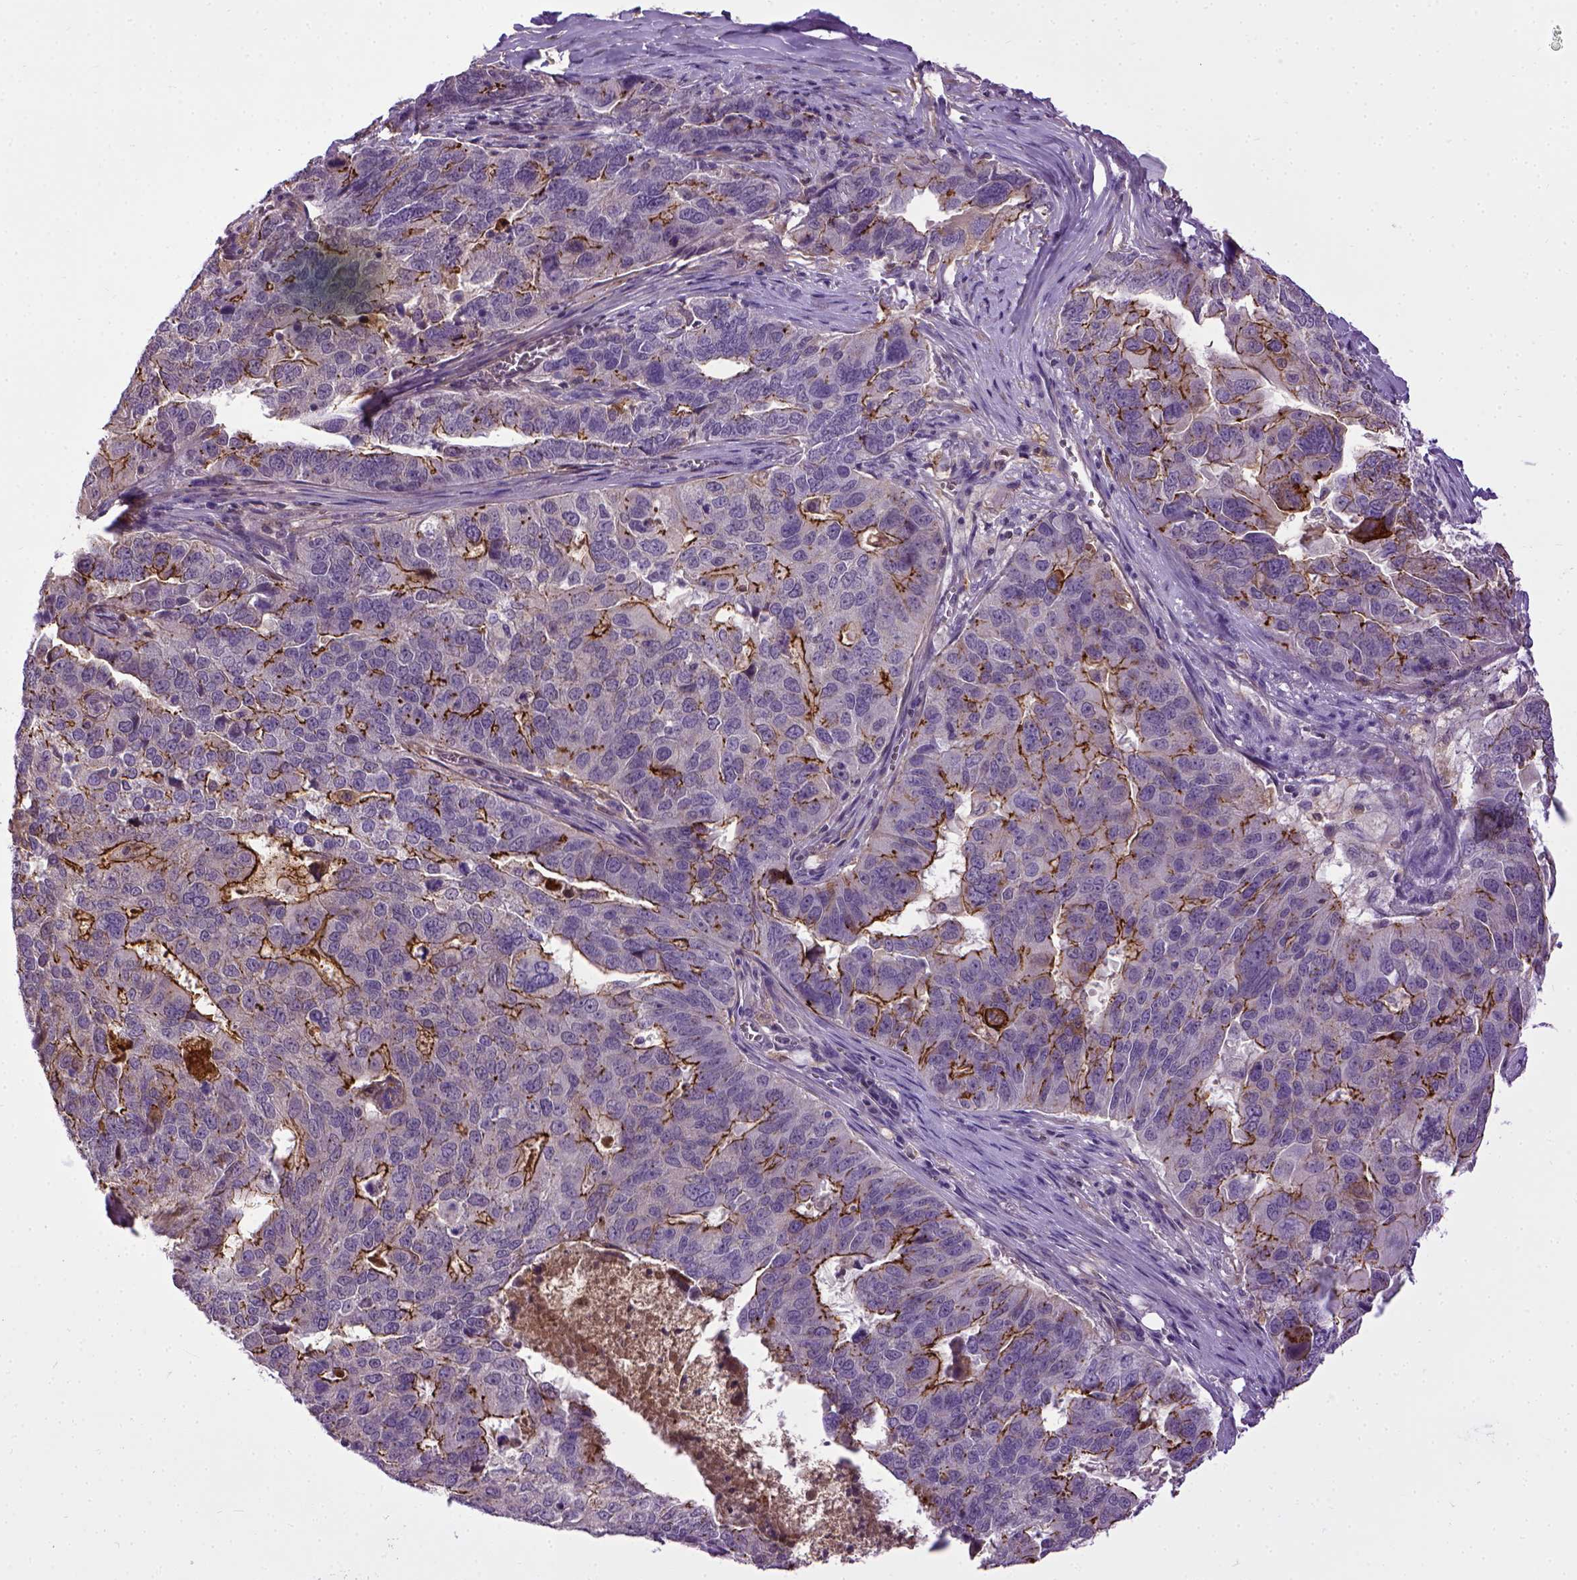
{"staining": {"intensity": "strong", "quantity": "25%-75%", "location": "cytoplasmic/membranous"}, "tissue": "ovarian cancer", "cell_type": "Tumor cells", "image_type": "cancer", "snomed": [{"axis": "morphology", "description": "Carcinoma, endometroid"}, {"axis": "topography", "description": "Soft tissue"}, {"axis": "topography", "description": "Ovary"}], "caption": "Human ovarian endometroid carcinoma stained with a brown dye reveals strong cytoplasmic/membranous positive staining in approximately 25%-75% of tumor cells.", "gene": "CDH1", "patient": {"sex": "female", "age": 52}}